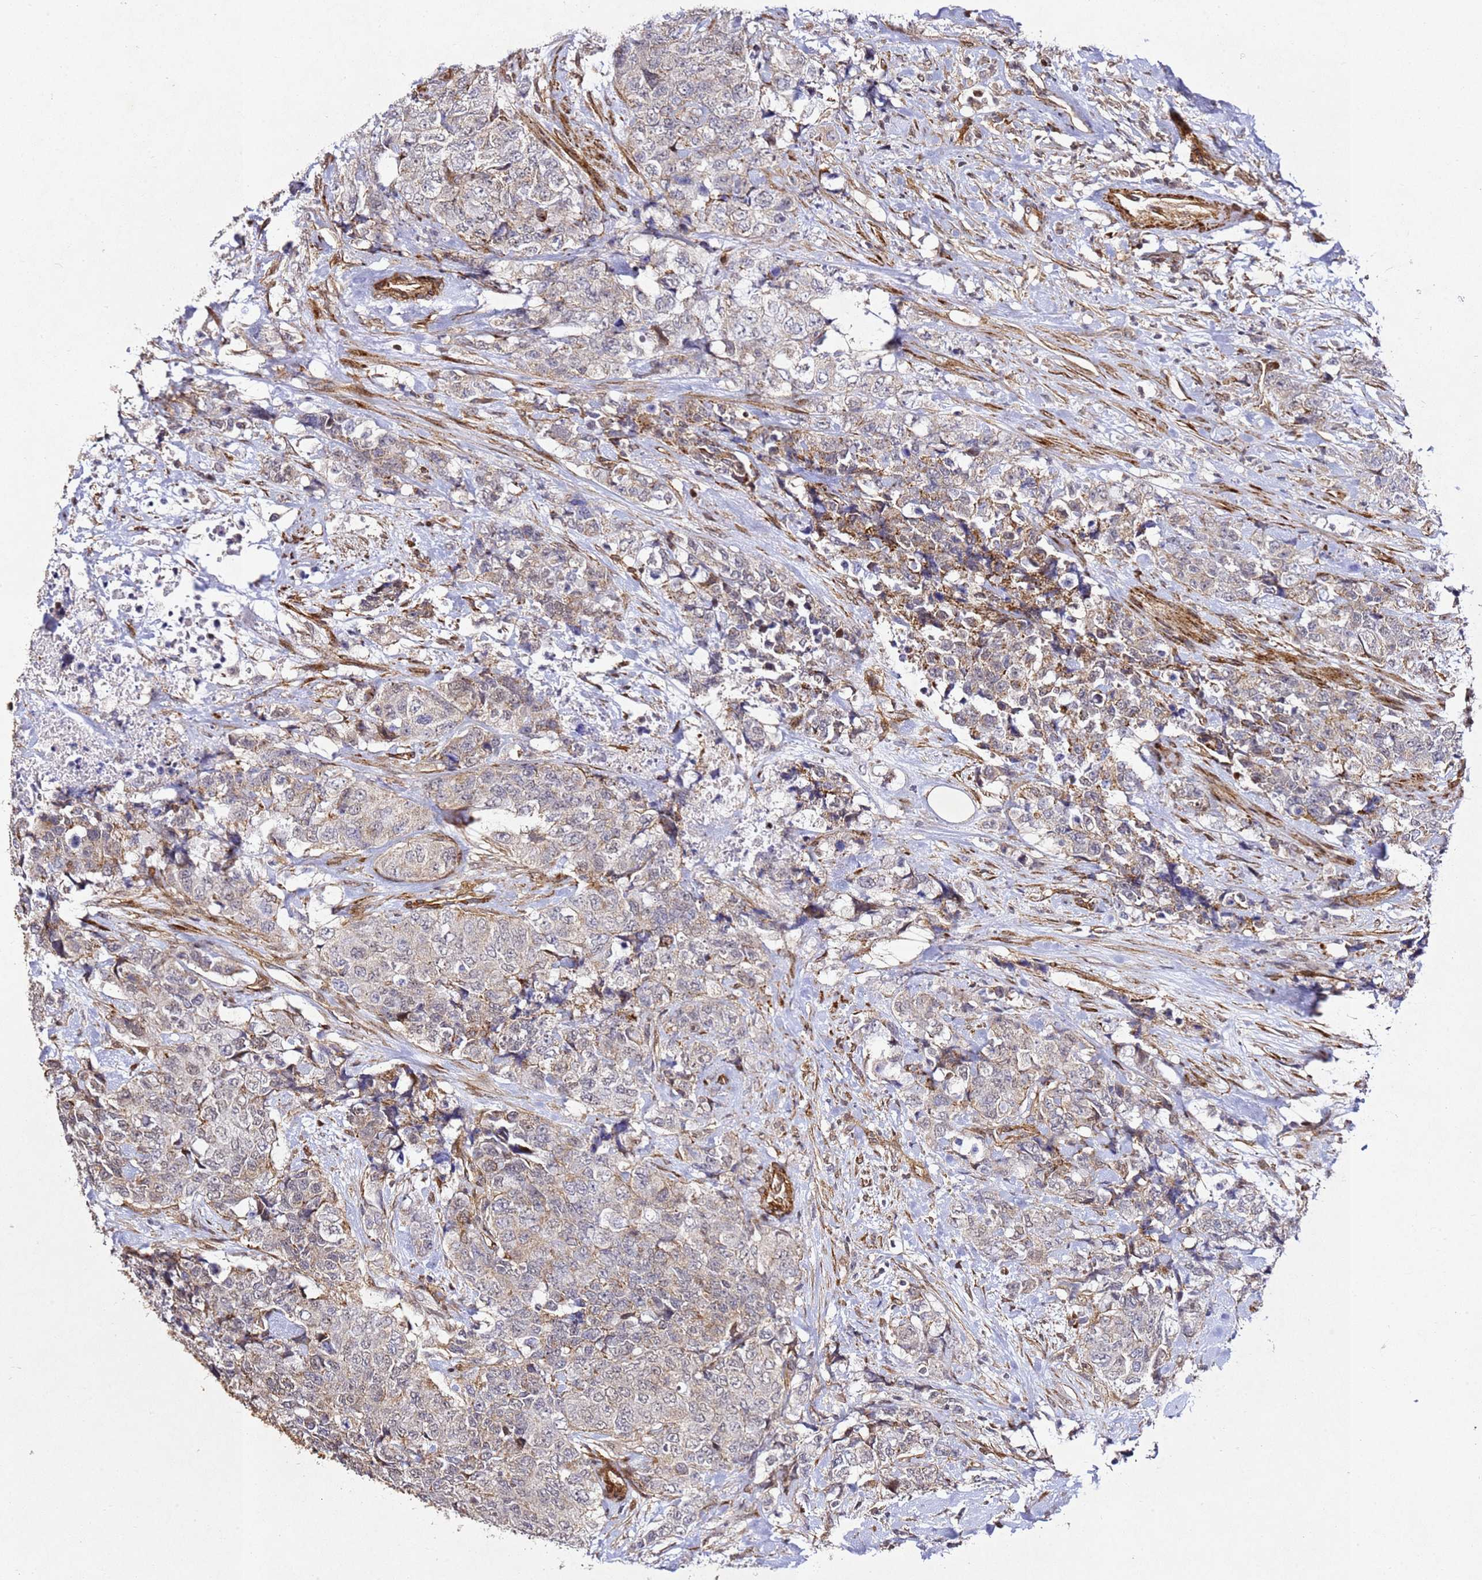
{"staining": {"intensity": "weak", "quantity": "25%-75%", "location": "cytoplasmic/membranous"}, "tissue": "urothelial cancer", "cell_type": "Tumor cells", "image_type": "cancer", "snomed": [{"axis": "morphology", "description": "Urothelial carcinoma, High grade"}, {"axis": "topography", "description": "Urinary bladder"}], "caption": "A high-resolution histopathology image shows immunohistochemistry staining of urothelial carcinoma (high-grade), which displays weak cytoplasmic/membranous staining in about 25%-75% of tumor cells.", "gene": "ZNF296", "patient": {"sex": "female", "age": 78}}